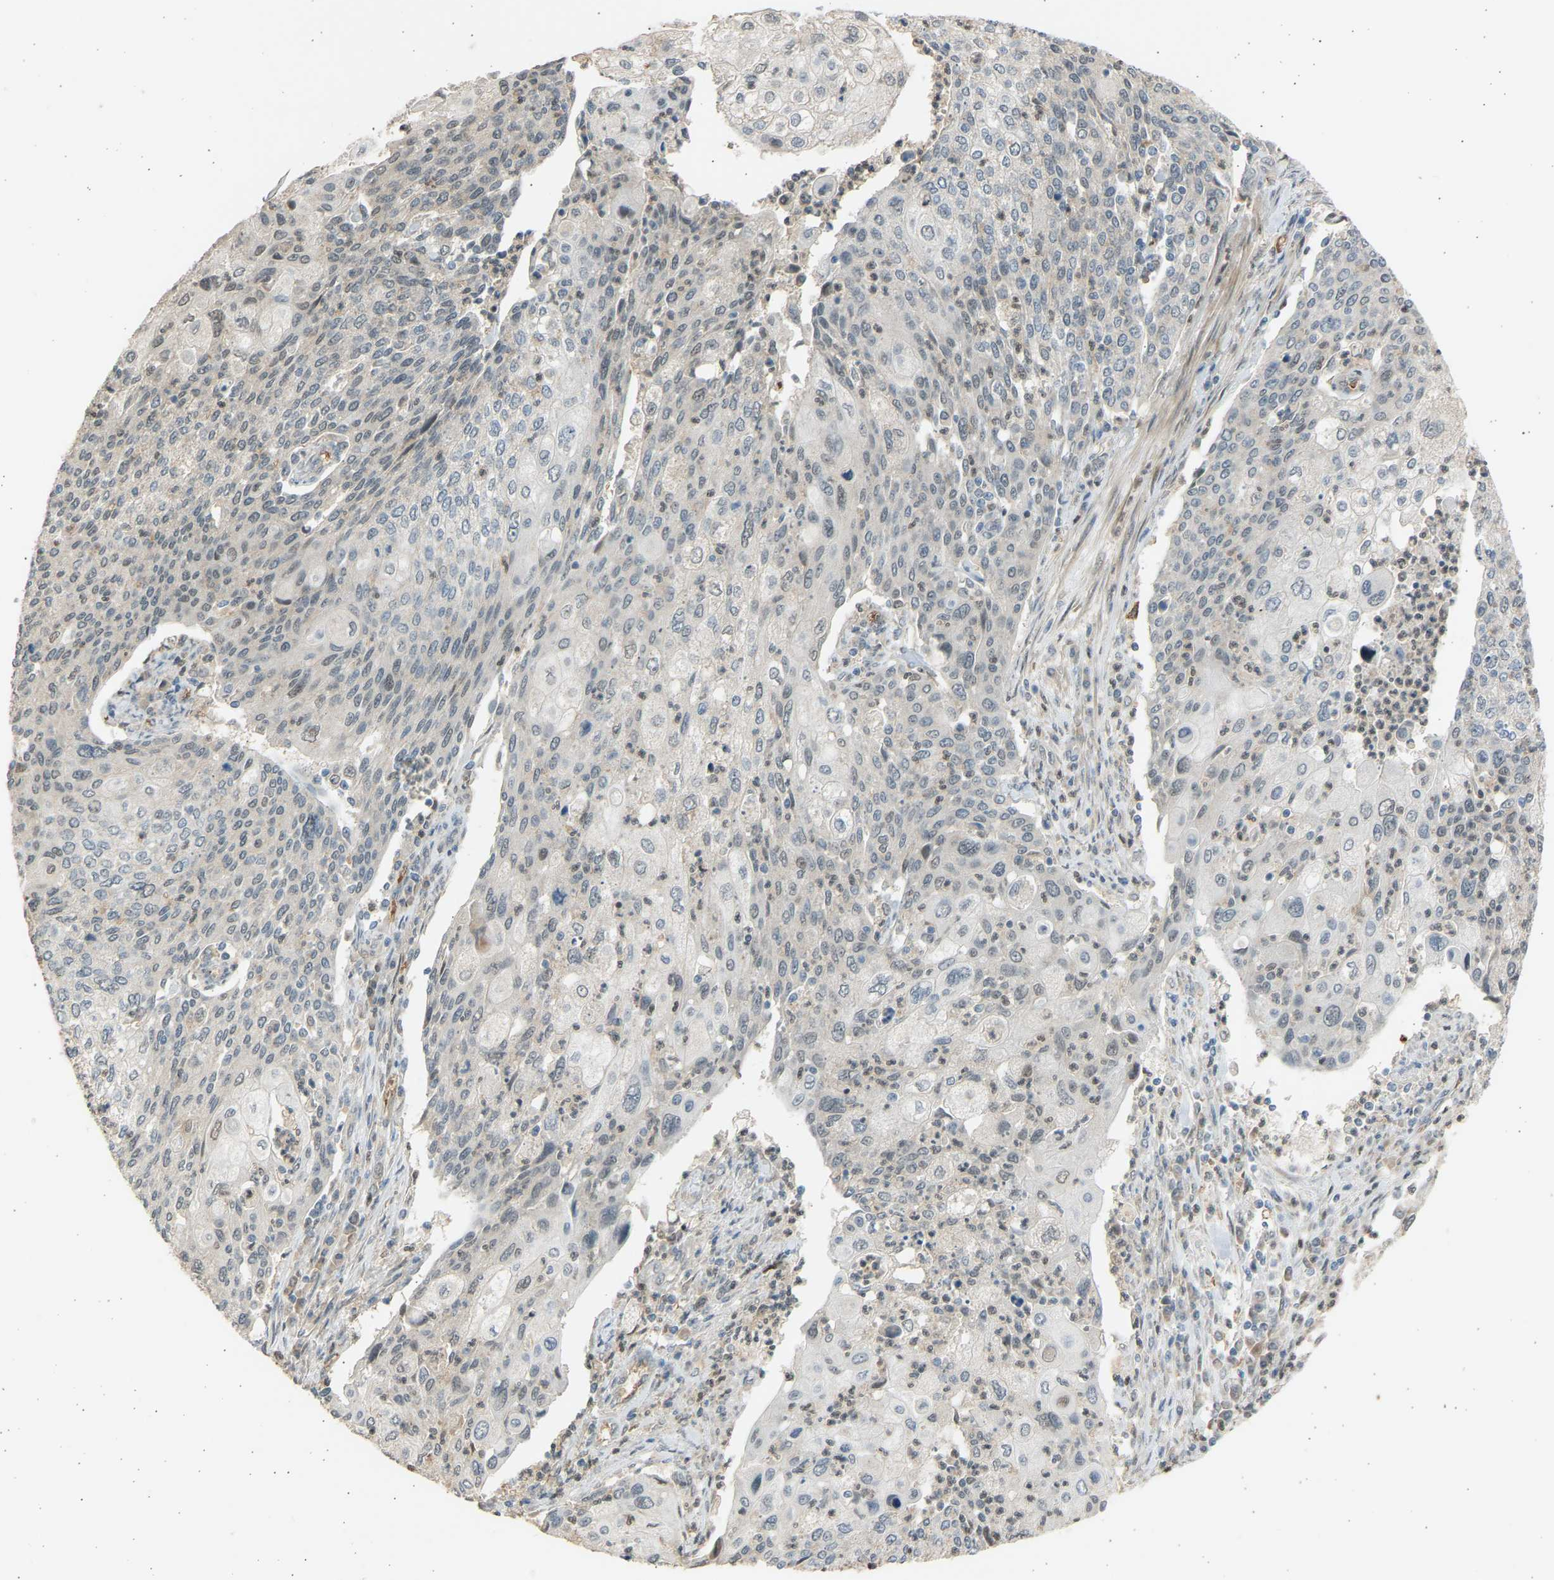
{"staining": {"intensity": "weak", "quantity": "<25%", "location": "nuclear"}, "tissue": "cervical cancer", "cell_type": "Tumor cells", "image_type": "cancer", "snomed": [{"axis": "morphology", "description": "Squamous cell carcinoma, NOS"}, {"axis": "topography", "description": "Cervix"}], "caption": "Immunohistochemical staining of human cervical squamous cell carcinoma demonstrates no significant staining in tumor cells.", "gene": "BIRC2", "patient": {"sex": "female", "age": 40}}